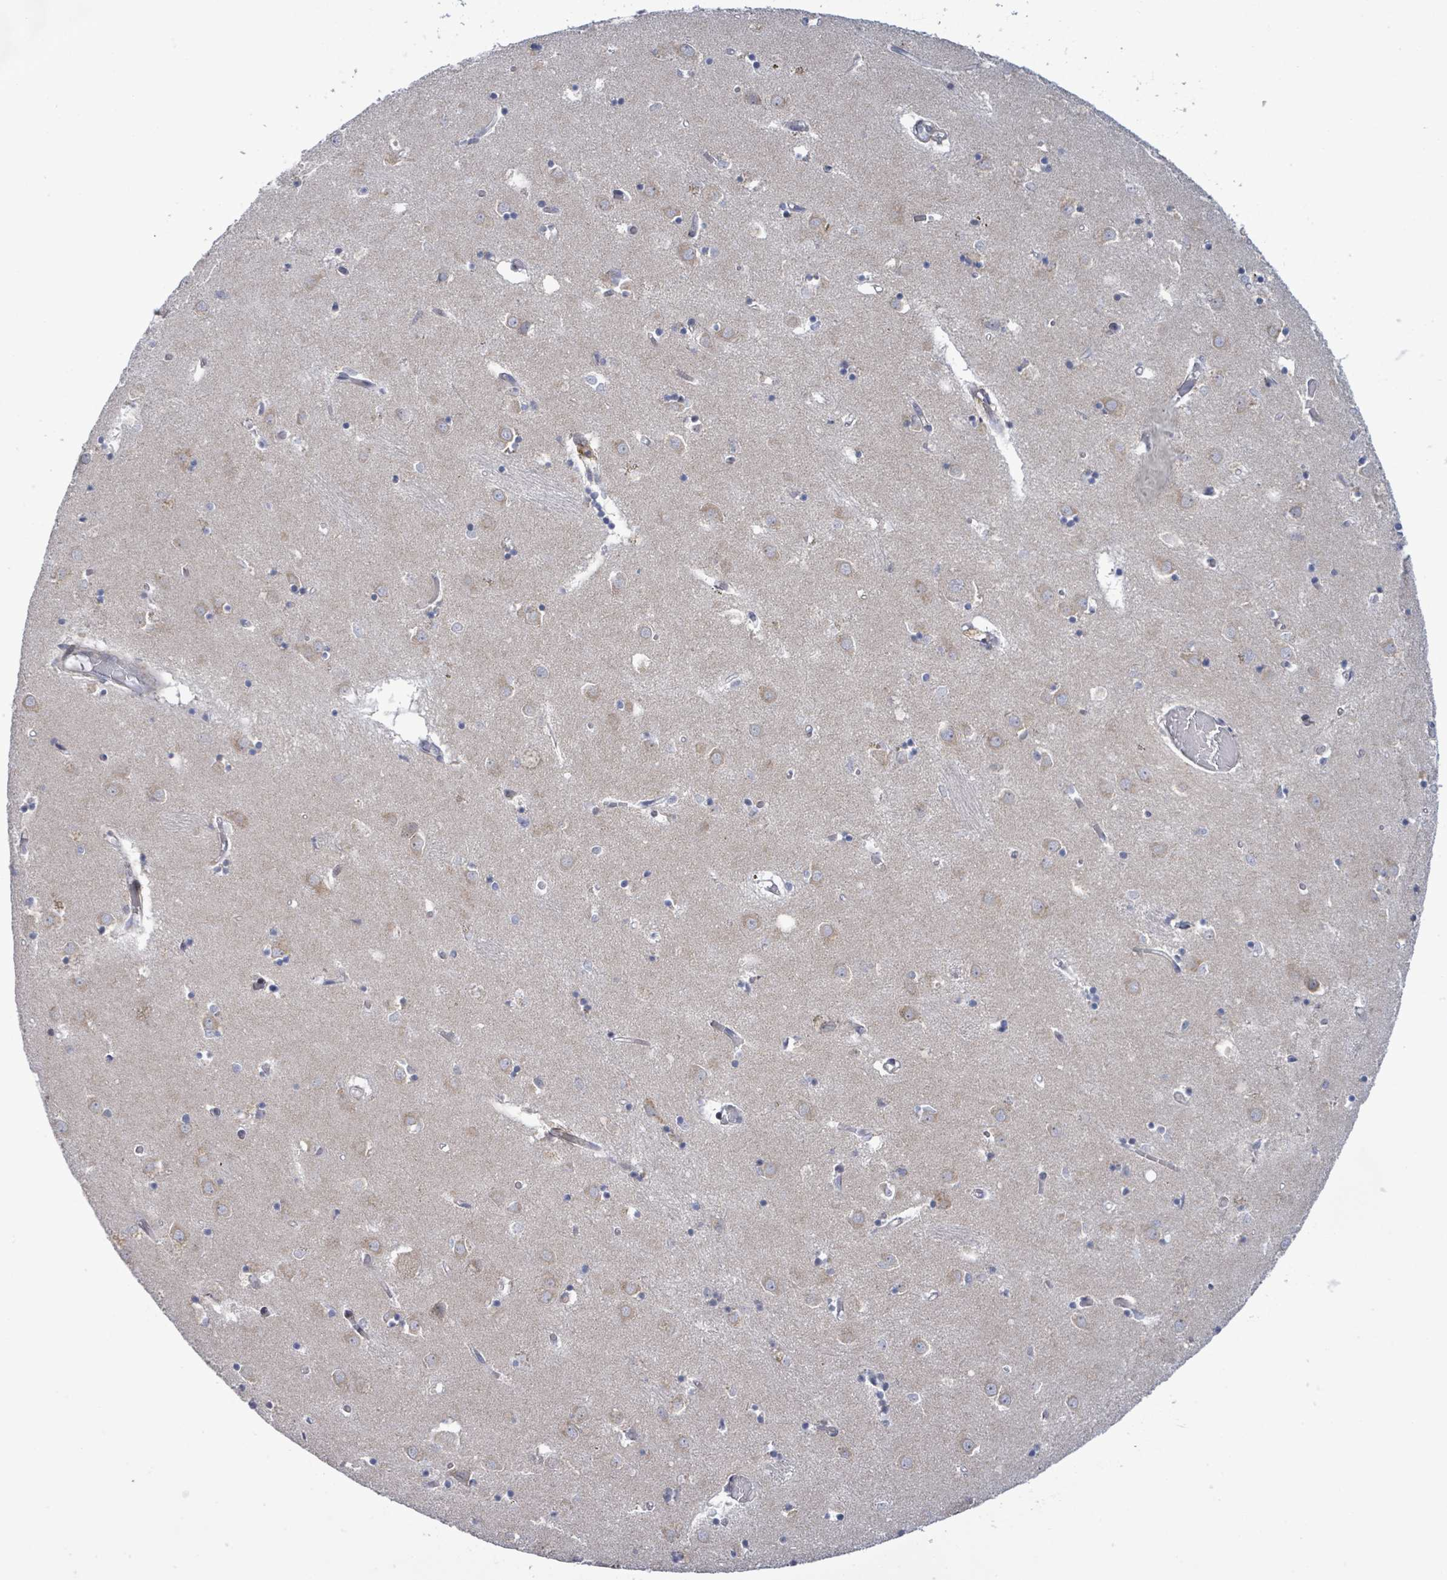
{"staining": {"intensity": "negative", "quantity": "none", "location": "none"}, "tissue": "caudate", "cell_type": "Glial cells", "image_type": "normal", "snomed": [{"axis": "morphology", "description": "Normal tissue, NOS"}, {"axis": "topography", "description": "Lateral ventricle wall"}], "caption": "Immunohistochemical staining of normal caudate demonstrates no significant positivity in glial cells.", "gene": "SLIT3", "patient": {"sex": "male", "age": 70}}